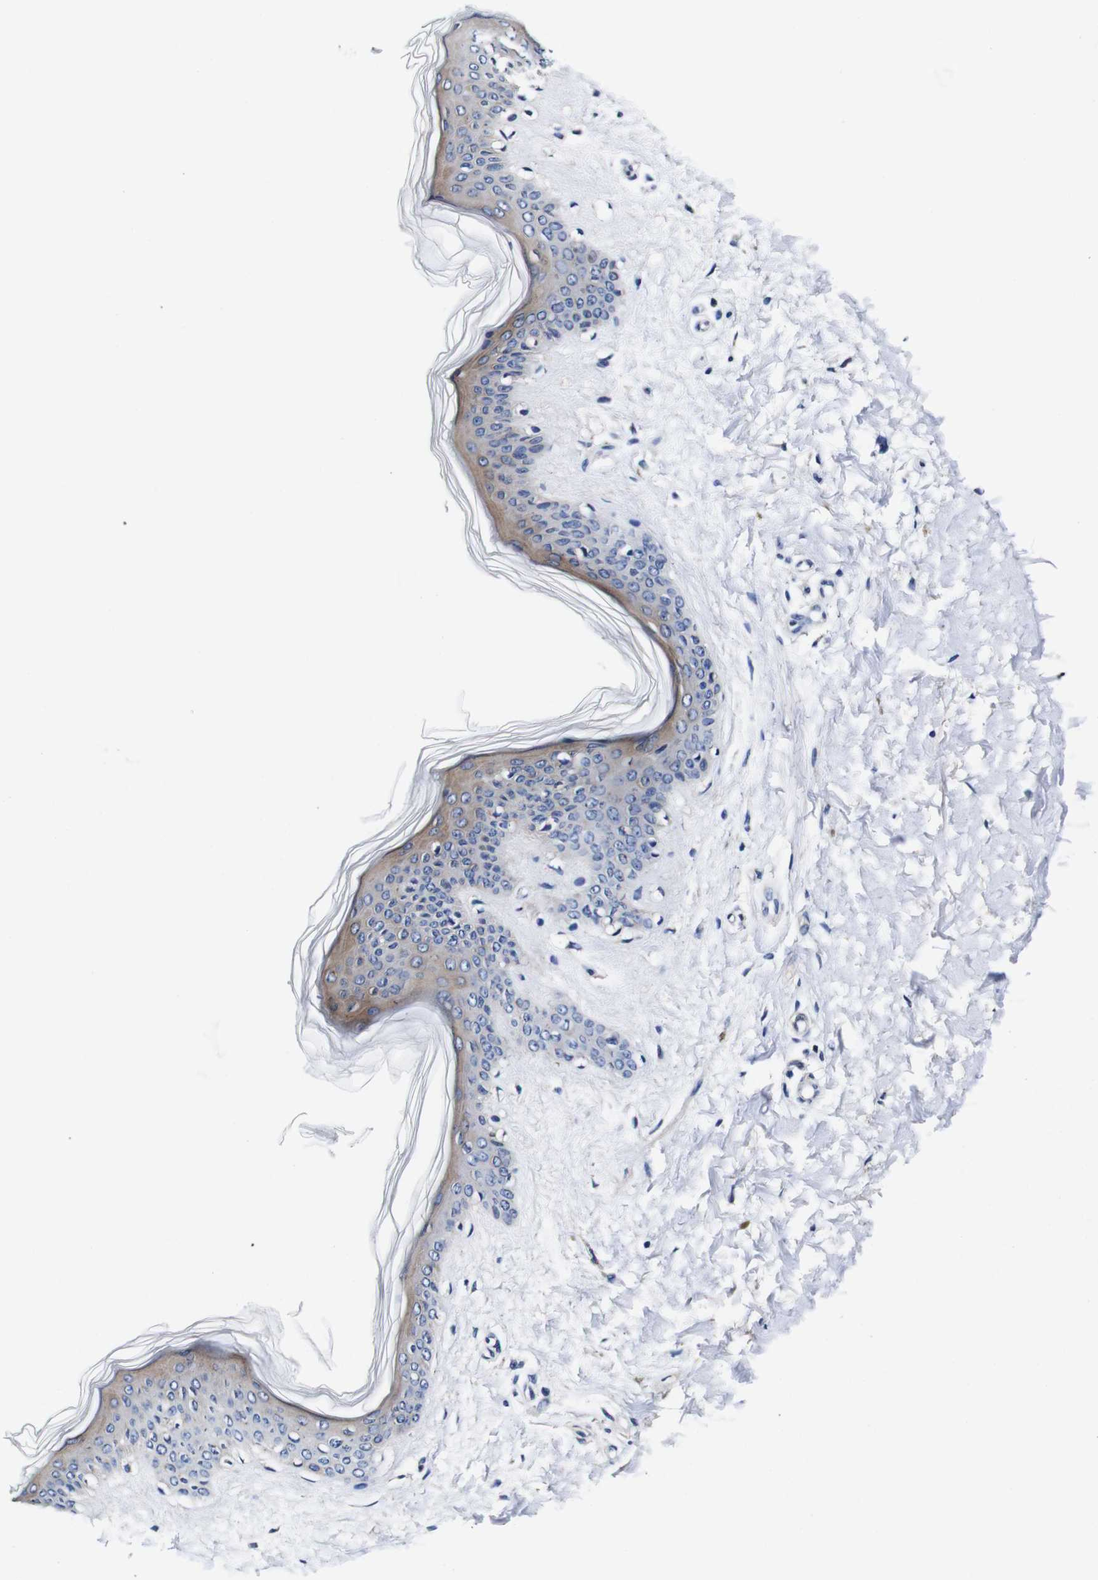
{"staining": {"intensity": "negative", "quantity": "none", "location": "none"}, "tissue": "skin", "cell_type": "Fibroblasts", "image_type": "normal", "snomed": [{"axis": "morphology", "description": "Normal tissue, NOS"}, {"axis": "topography", "description": "Skin"}], "caption": "A high-resolution photomicrograph shows IHC staining of unremarkable skin, which shows no significant positivity in fibroblasts.", "gene": "PDCD6IP", "patient": {"sex": "female", "age": 41}}